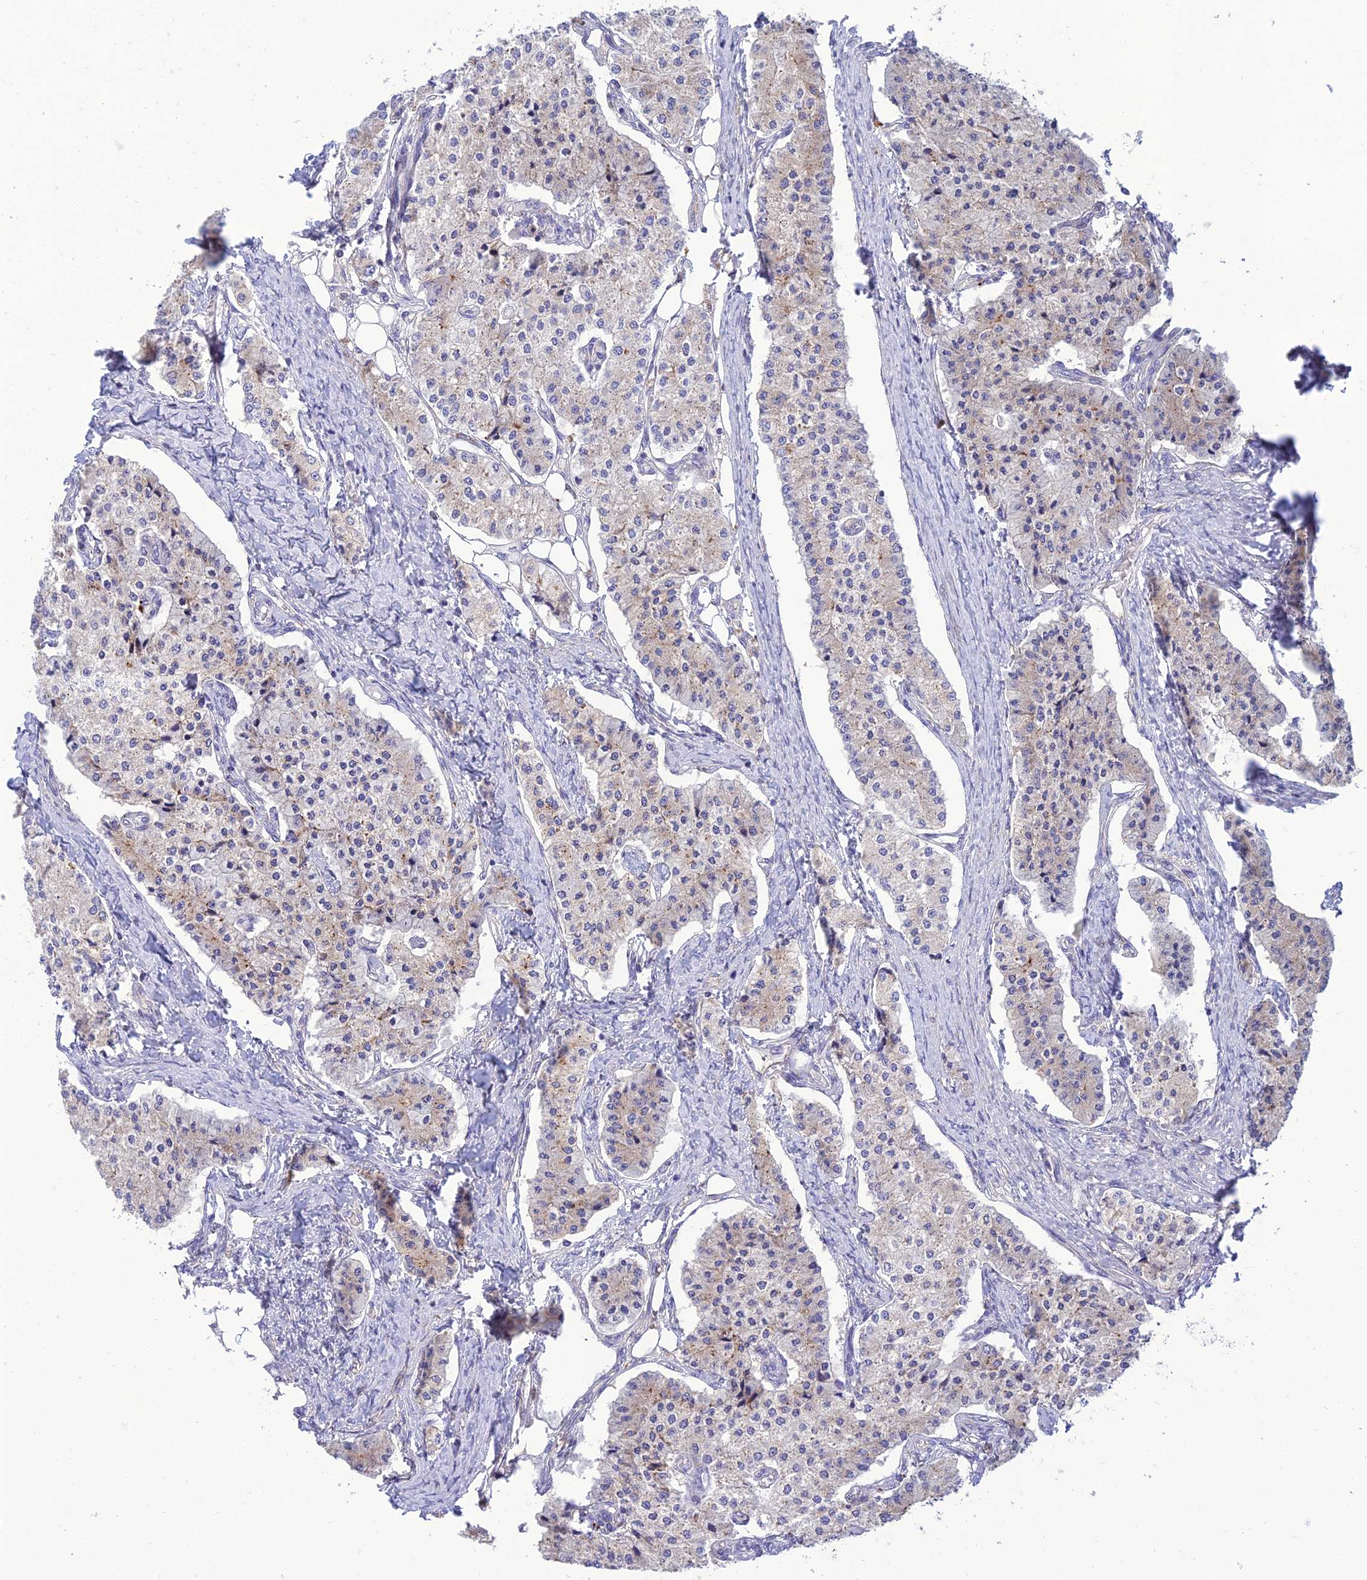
{"staining": {"intensity": "weak", "quantity": "<25%", "location": "cytoplasmic/membranous"}, "tissue": "carcinoid", "cell_type": "Tumor cells", "image_type": "cancer", "snomed": [{"axis": "morphology", "description": "Carcinoid, malignant, NOS"}, {"axis": "topography", "description": "Colon"}], "caption": "The image exhibits no significant staining in tumor cells of carcinoid (malignant). The staining is performed using DAB (3,3'-diaminobenzidine) brown chromogen with nuclei counter-stained in using hematoxylin.", "gene": "IRAK3", "patient": {"sex": "female", "age": 52}}